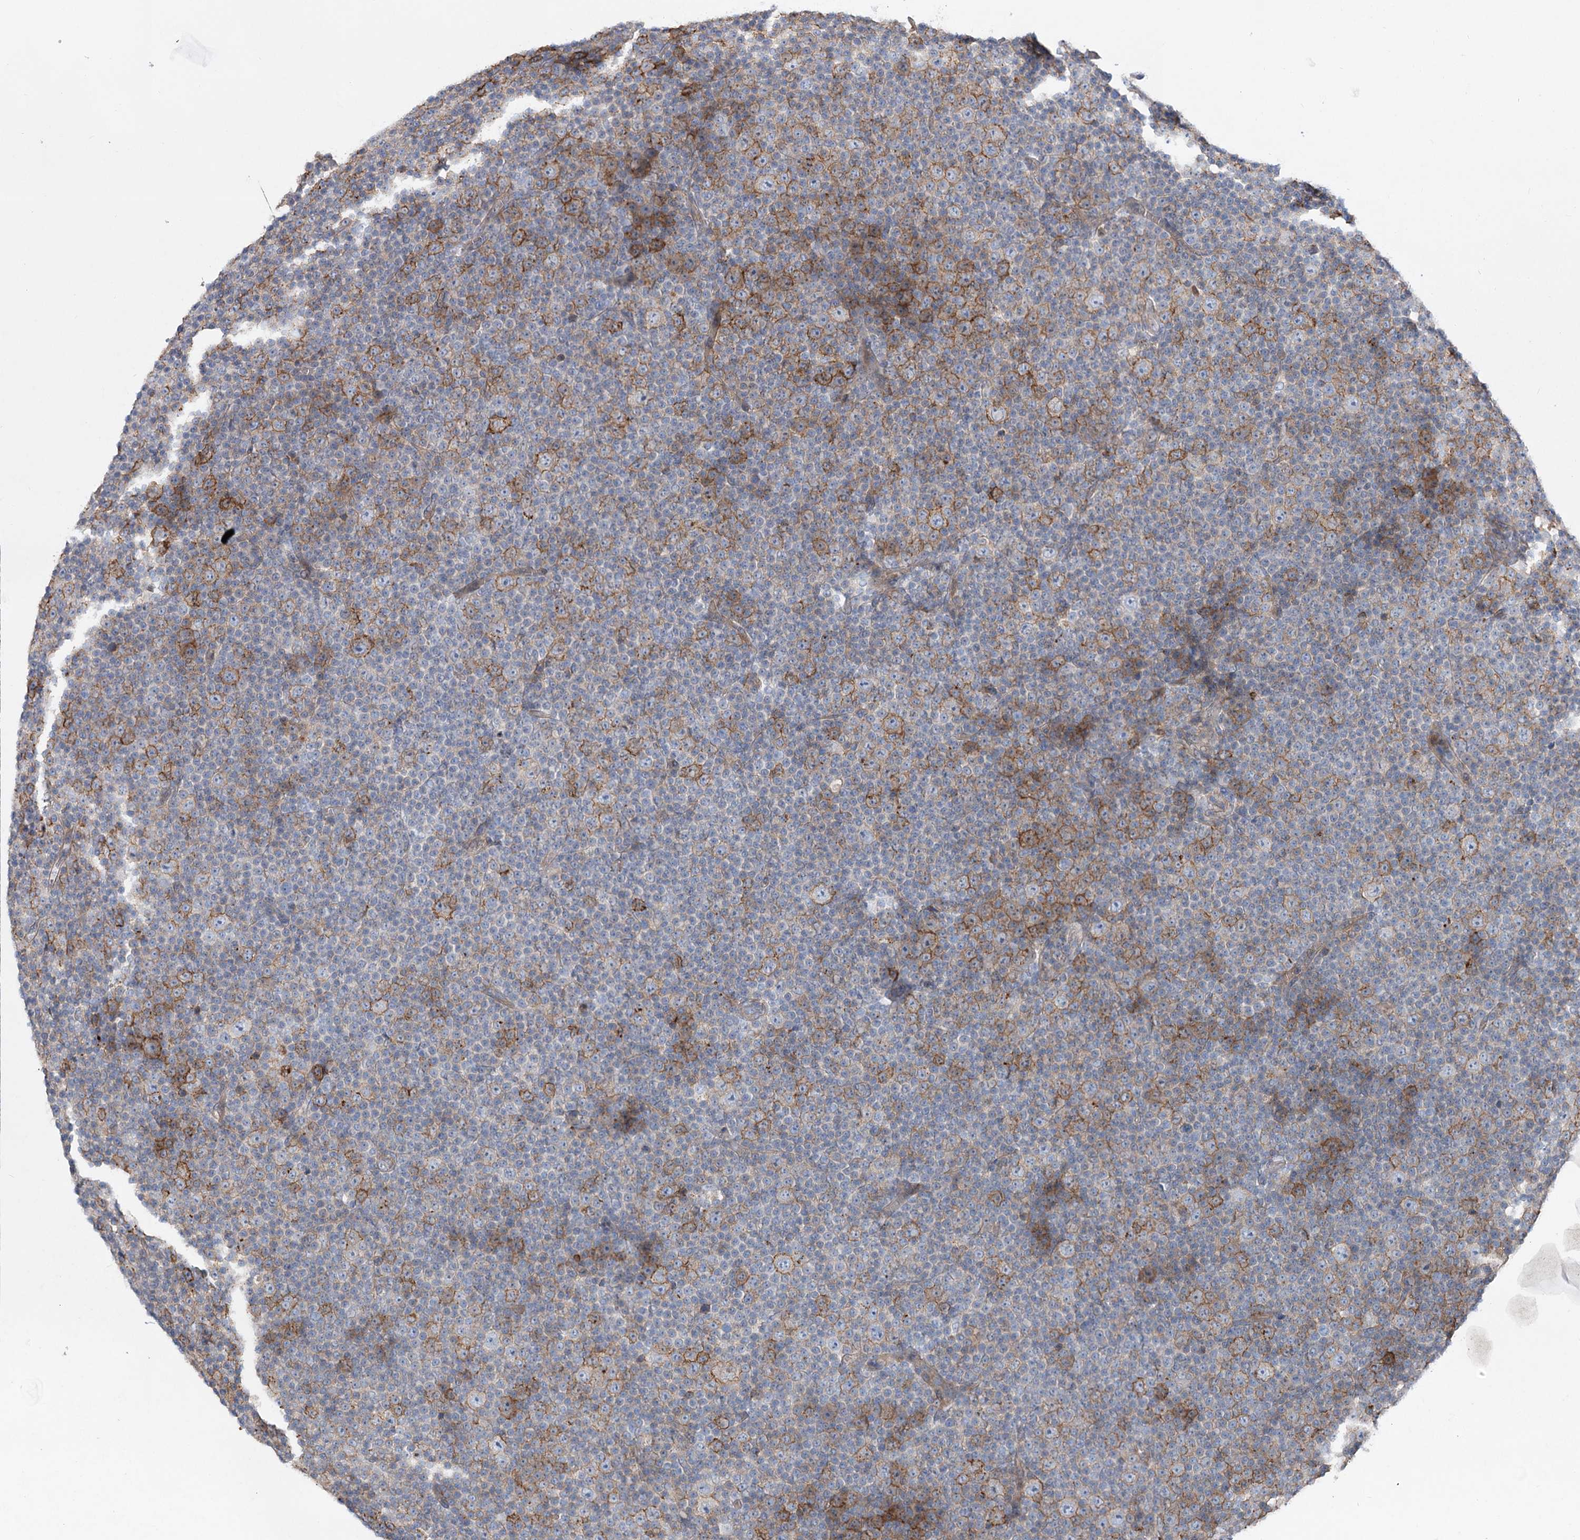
{"staining": {"intensity": "negative", "quantity": "none", "location": "none"}, "tissue": "lymphoma", "cell_type": "Tumor cells", "image_type": "cancer", "snomed": [{"axis": "morphology", "description": "Malignant lymphoma, non-Hodgkin's type, Low grade"}, {"axis": "topography", "description": "Lymph node"}], "caption": "High magnification brightfield microscopy of malignant lymphoma, non-Hodgkin's type (low-grade) stained with DAB (3,3'-diaminobenzidine) (brown) and counterstained with hematoxylin (blue): tumor cells show no significant expression.", "gene": "SCN11A", "patient": {"sex": "female", "age": 67}}